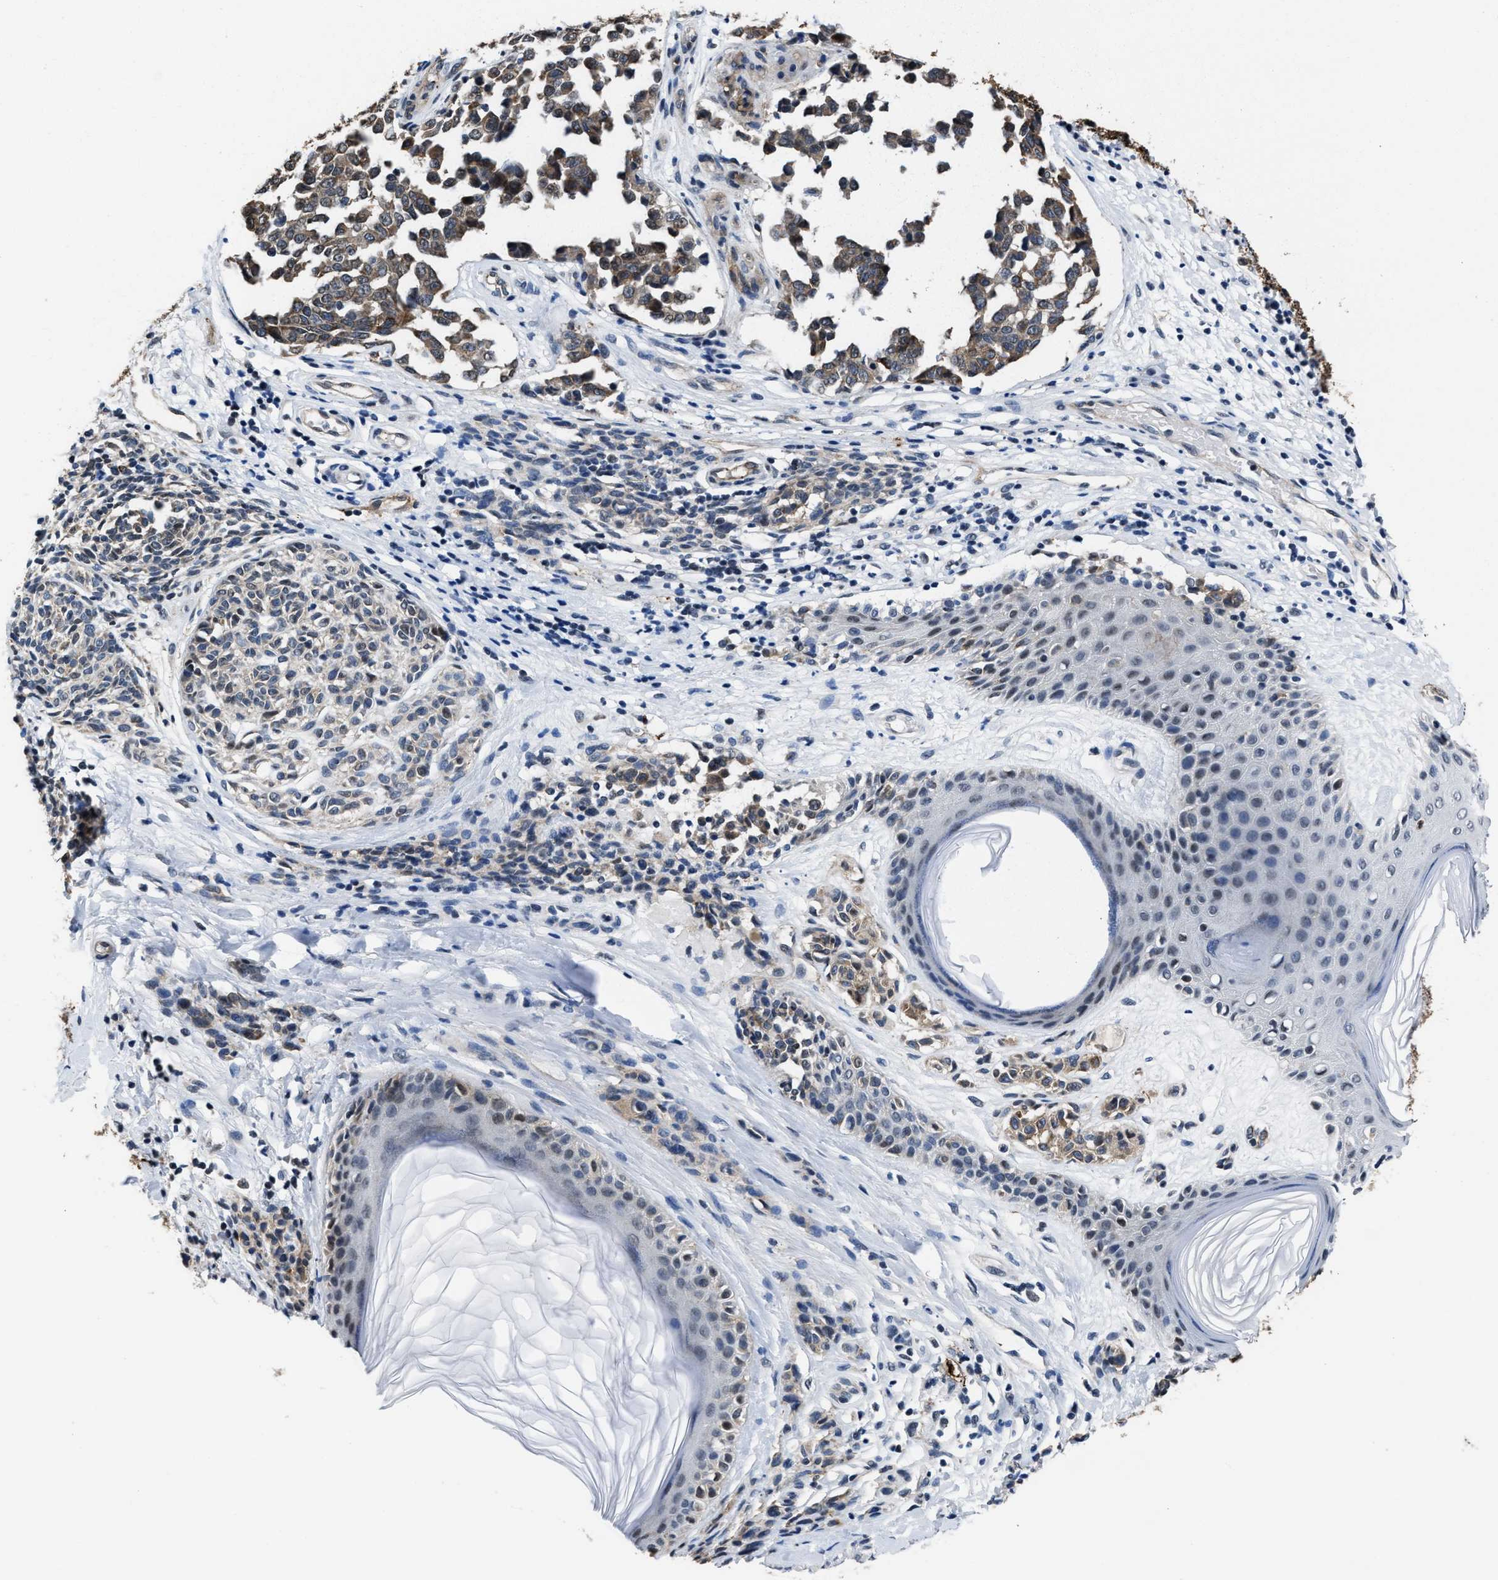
{"staining": {"intensity": "moderate", "quantity": ">75%", "location": "cytoplasmic/membranous"}, "tissue": "melanoma", "cell_type": "Tumor cells", "image_type": "cancer", "snomed": [{"axis": "morphology", "description": "Malignant melanoma, NOS"}, {"axis": "topography", "description": "Skin"}], "caption": "Immunohistochemistry image of neoplastic tissue: human melanoma stained using IHC exhibits medium levels of moderate protein expression localized specifically in the cytoplasmic/membranous of tumor cells, appearing as a cytoplasmic/membranous brown color.", "gene": "MARCKSL1", "patient": {"sex": "female", "age": 64}}